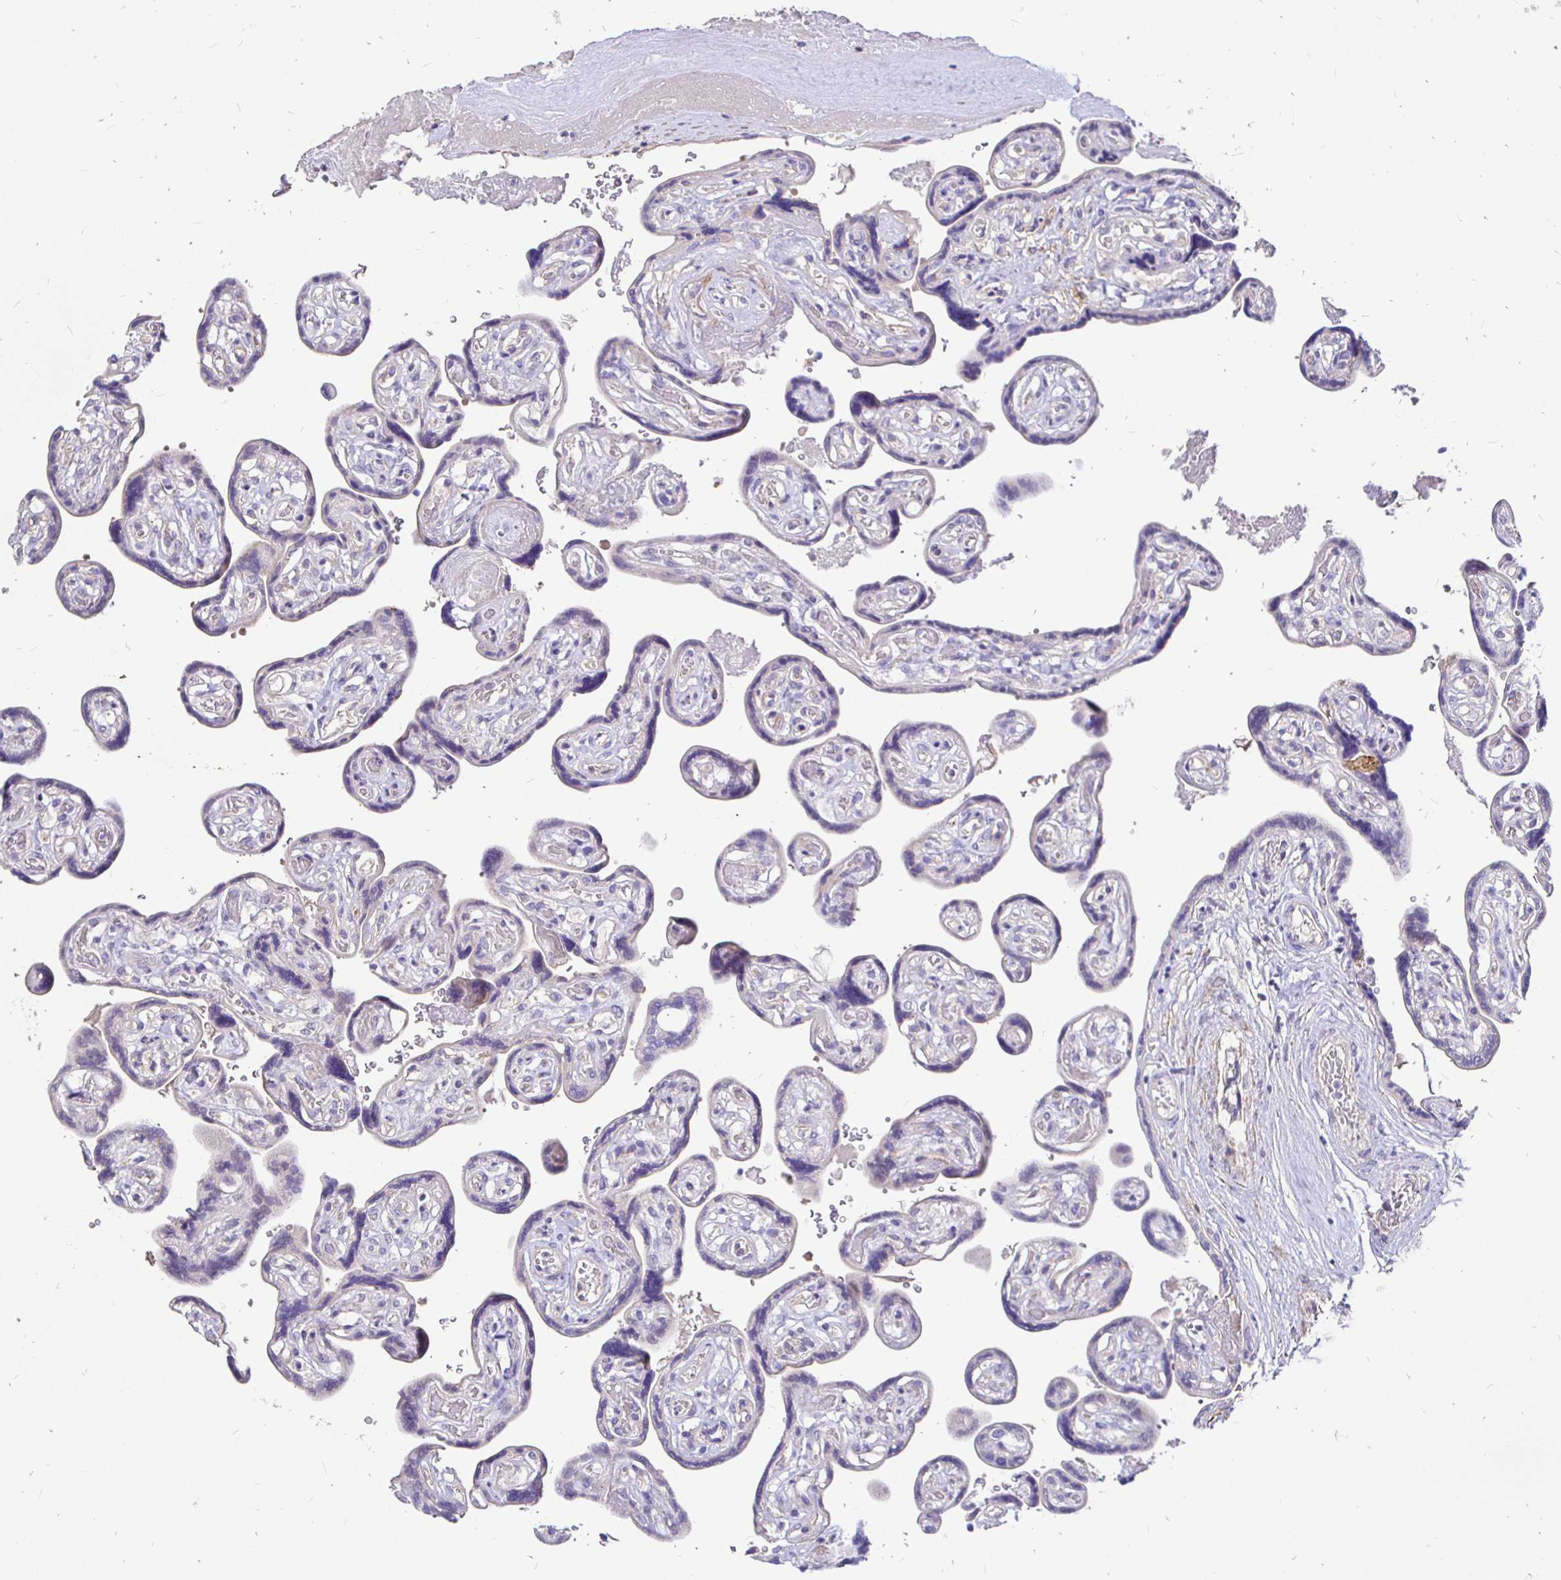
{"staining": {"intensity": "negative", "quantity": "none", "location": "none"}, "tissue": "placenta", "cell_type": "Trophoblastic cells", "image_type": "normal", "snomed": [{"axis": "morphology", "description": "Normal tissue, NOS"}, {"axis": "topography", "description": "Placenta"}], "caption": "IHC histopathology image of normal placenta stained for a protein (brown), which demonstrates no expression in trophoblastic cells.", "gene": "NECAB1", "patient": {"sex": "female", "age": 32}}